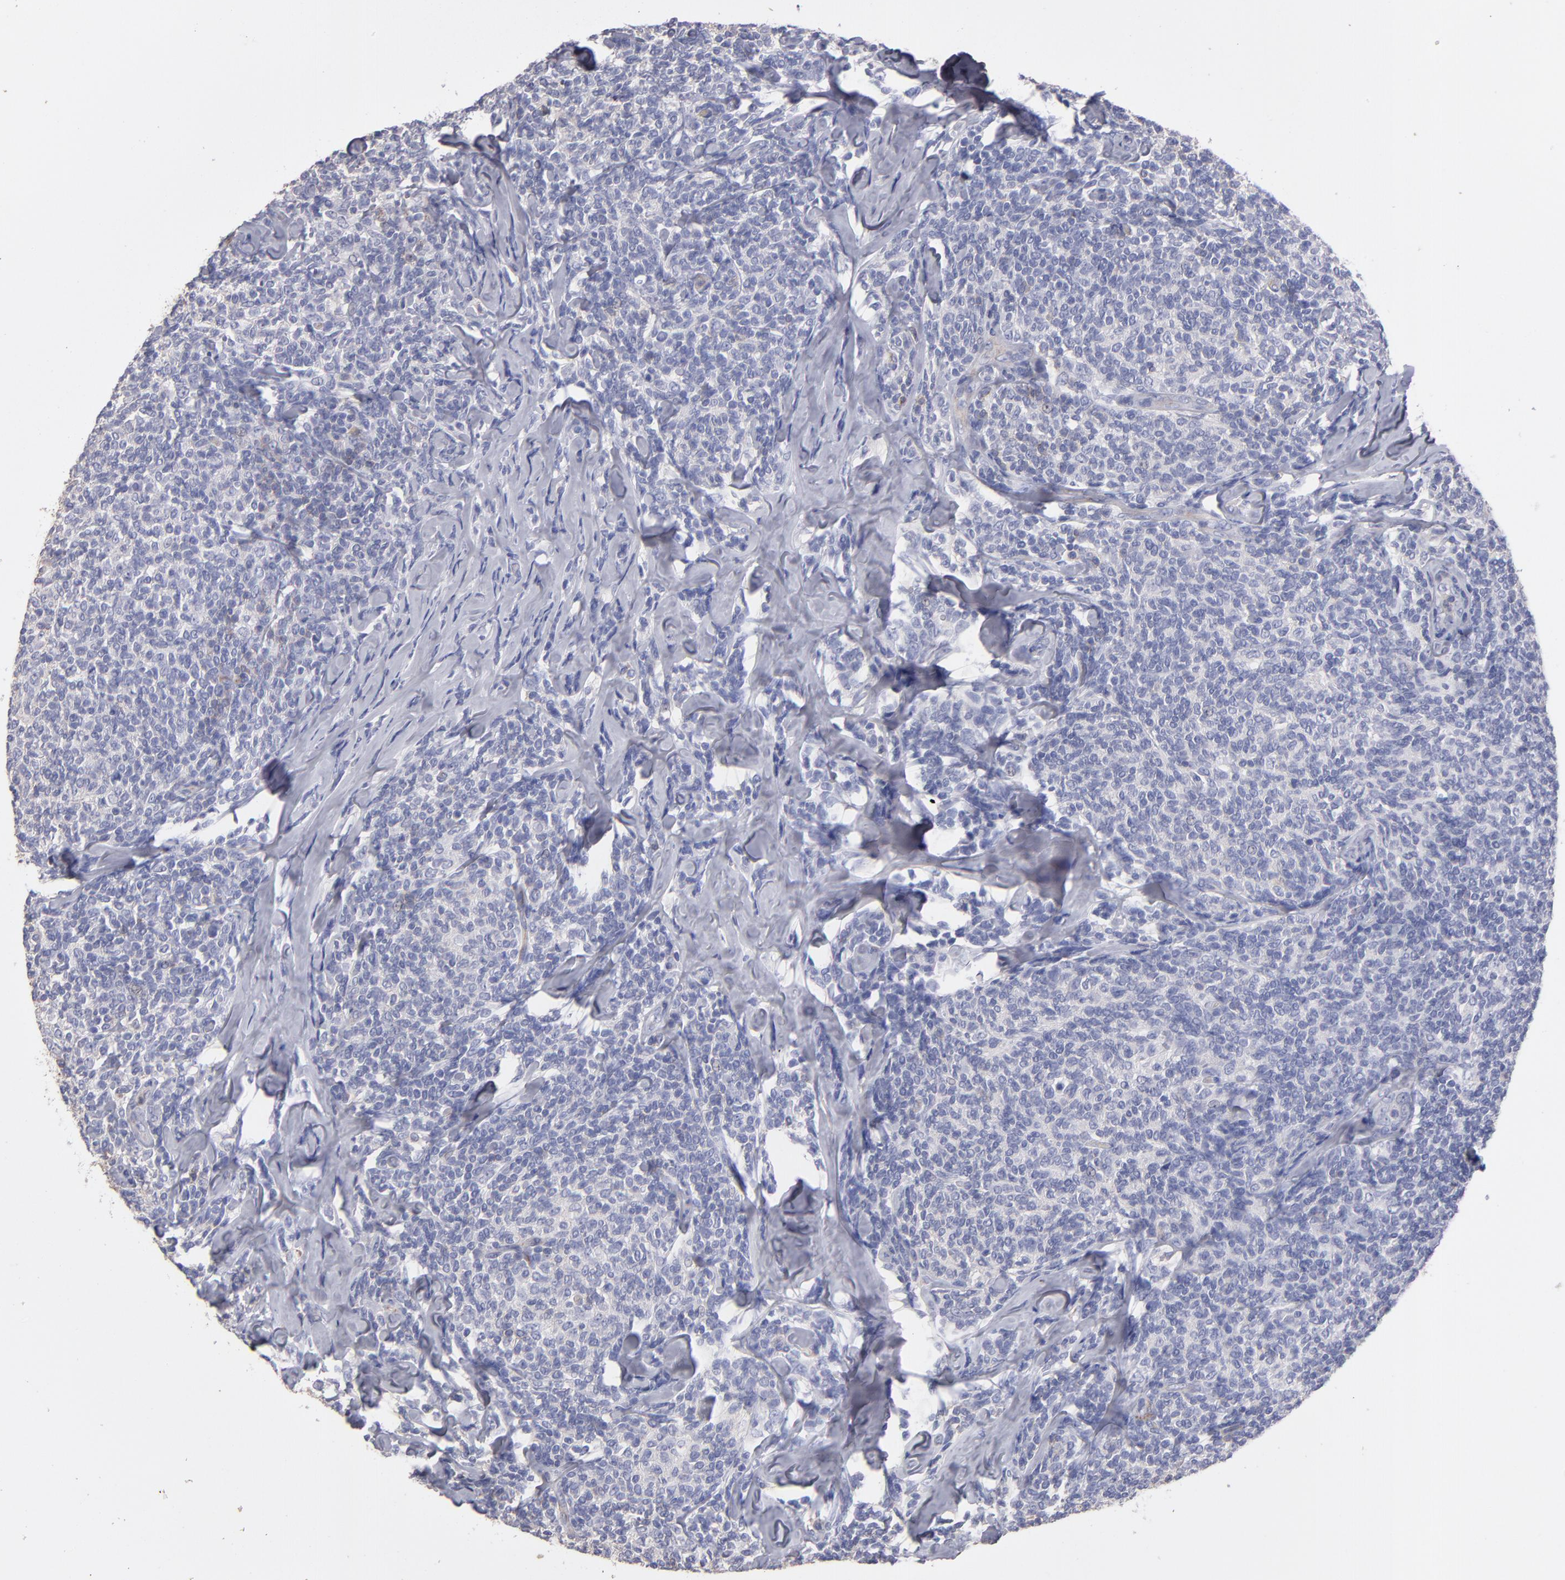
{"staining": {"intensity": "negative", "quantity": "none", "location": "none"}, "tissue": "lymphoma", "cell_type": "Tumor cells", "image_type": "cancer", "snomed": [{"axis": "morphology", "description": "Malignant lymphoma, non-Hodgkin's type, Low grade"}, {"axis": "topography", "description": "Lymph node"}], "caption": "Malignant lymphoma, non-Hodgkin's type (low-grade) was stained to show a protein in brown. There is no significant expression in tumor cells.", "gene": "ABCB1", "patient": {"sex": "female", "age": 56}}